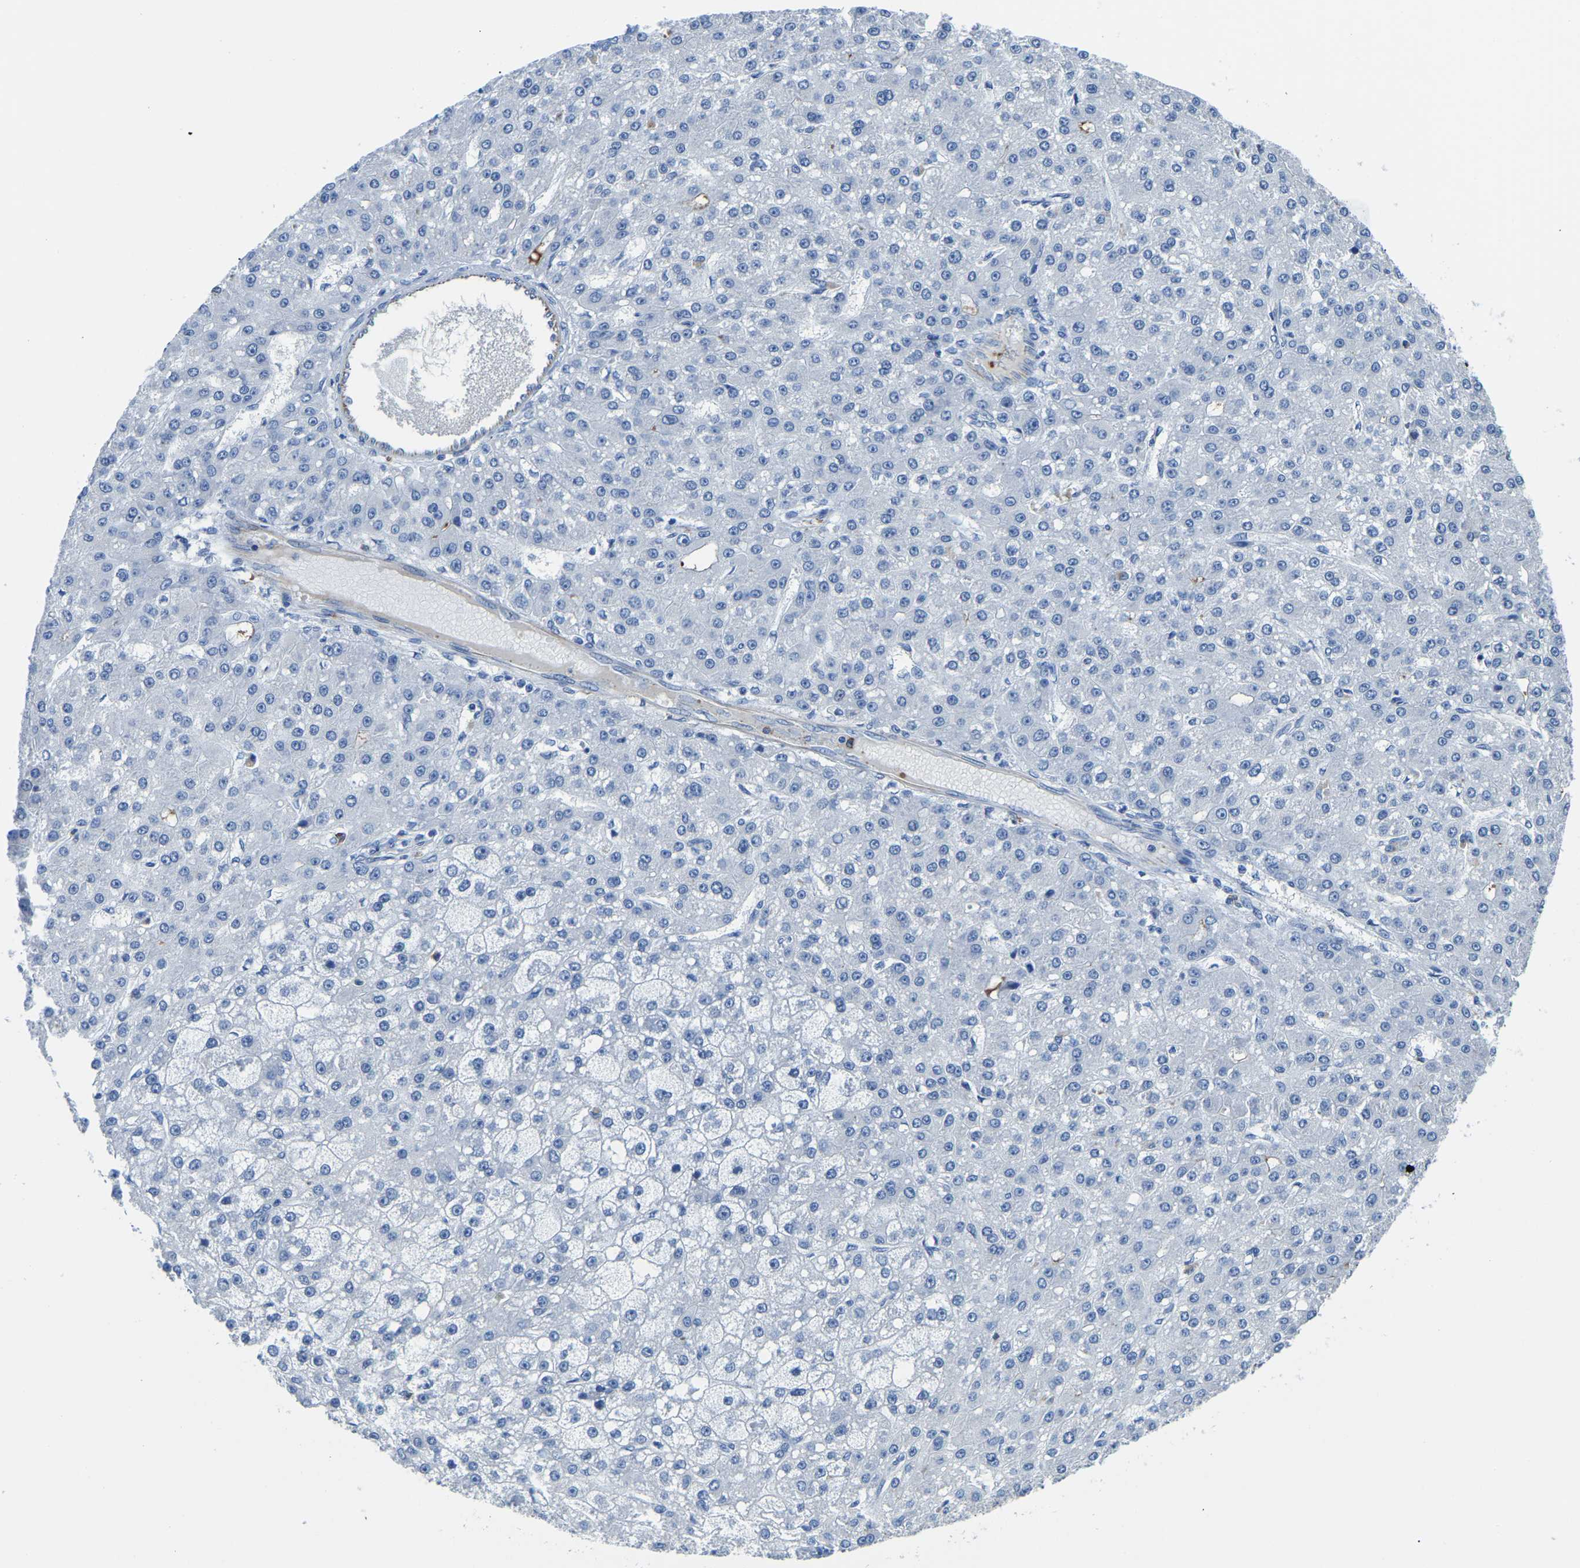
{"staining": {"intensity": "negative", "quantity": "none", "location": "none"}, "tissue": "liver cancer", "cell_type": "Tumor cells", "image_type": "cancer", "snomed": [{"axis": "morphology", "description": "Carcinoma, Hepatocellular, NOS"}, {"axis": "topography", "description": "Liver"}], "caption": "Immunohistochemical staining of liver cancer reveals no significant expression in tumor cells.", "gene": "MS4A3", "patient": {"sex": "male", "age": 67}}